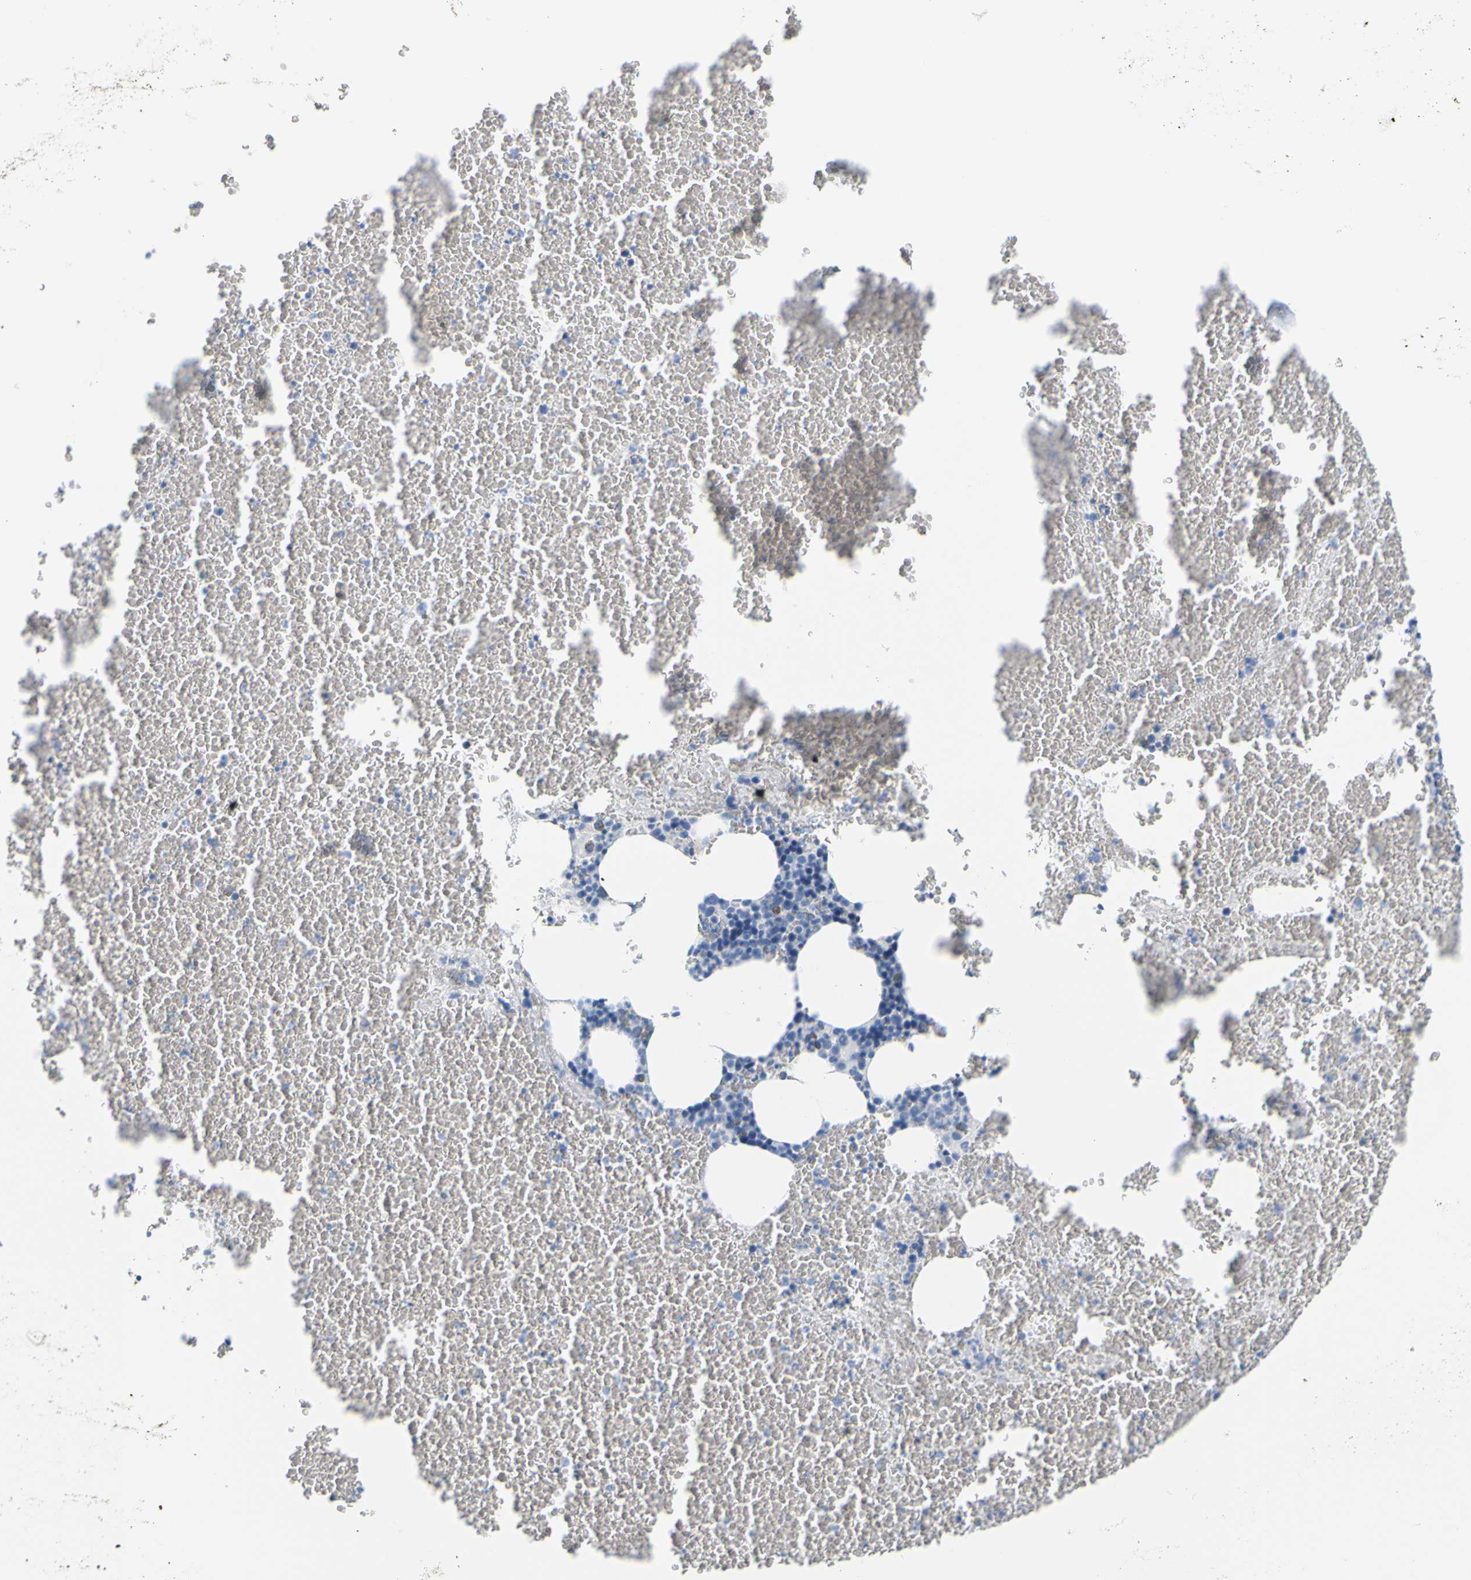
{"staining": {"intensity": "negative", "quantity": "none", "location": "none"}, "tissue": "bone marrow", "cell_type": "Hematopoietic cells", "image_type": "normal", "snomed": [{"axis": "morphology", "description": "Normal tissue, NOS"}, {"axis": "morphology", "description": "Inflammation, NOS"}, {"axis": "topography", "description": "Bone marrow"}], "caption": "This is a photomicrograph of IHC staining of benign bone marrow, which shows no expression in hematopoietic cells. (DAB (3,3'-diaminobenzidine) immunohistochemistry with hematoxylin counter stain).", "gene": "OPN1SW", "patient": {"sex": "male", "age": 47}}